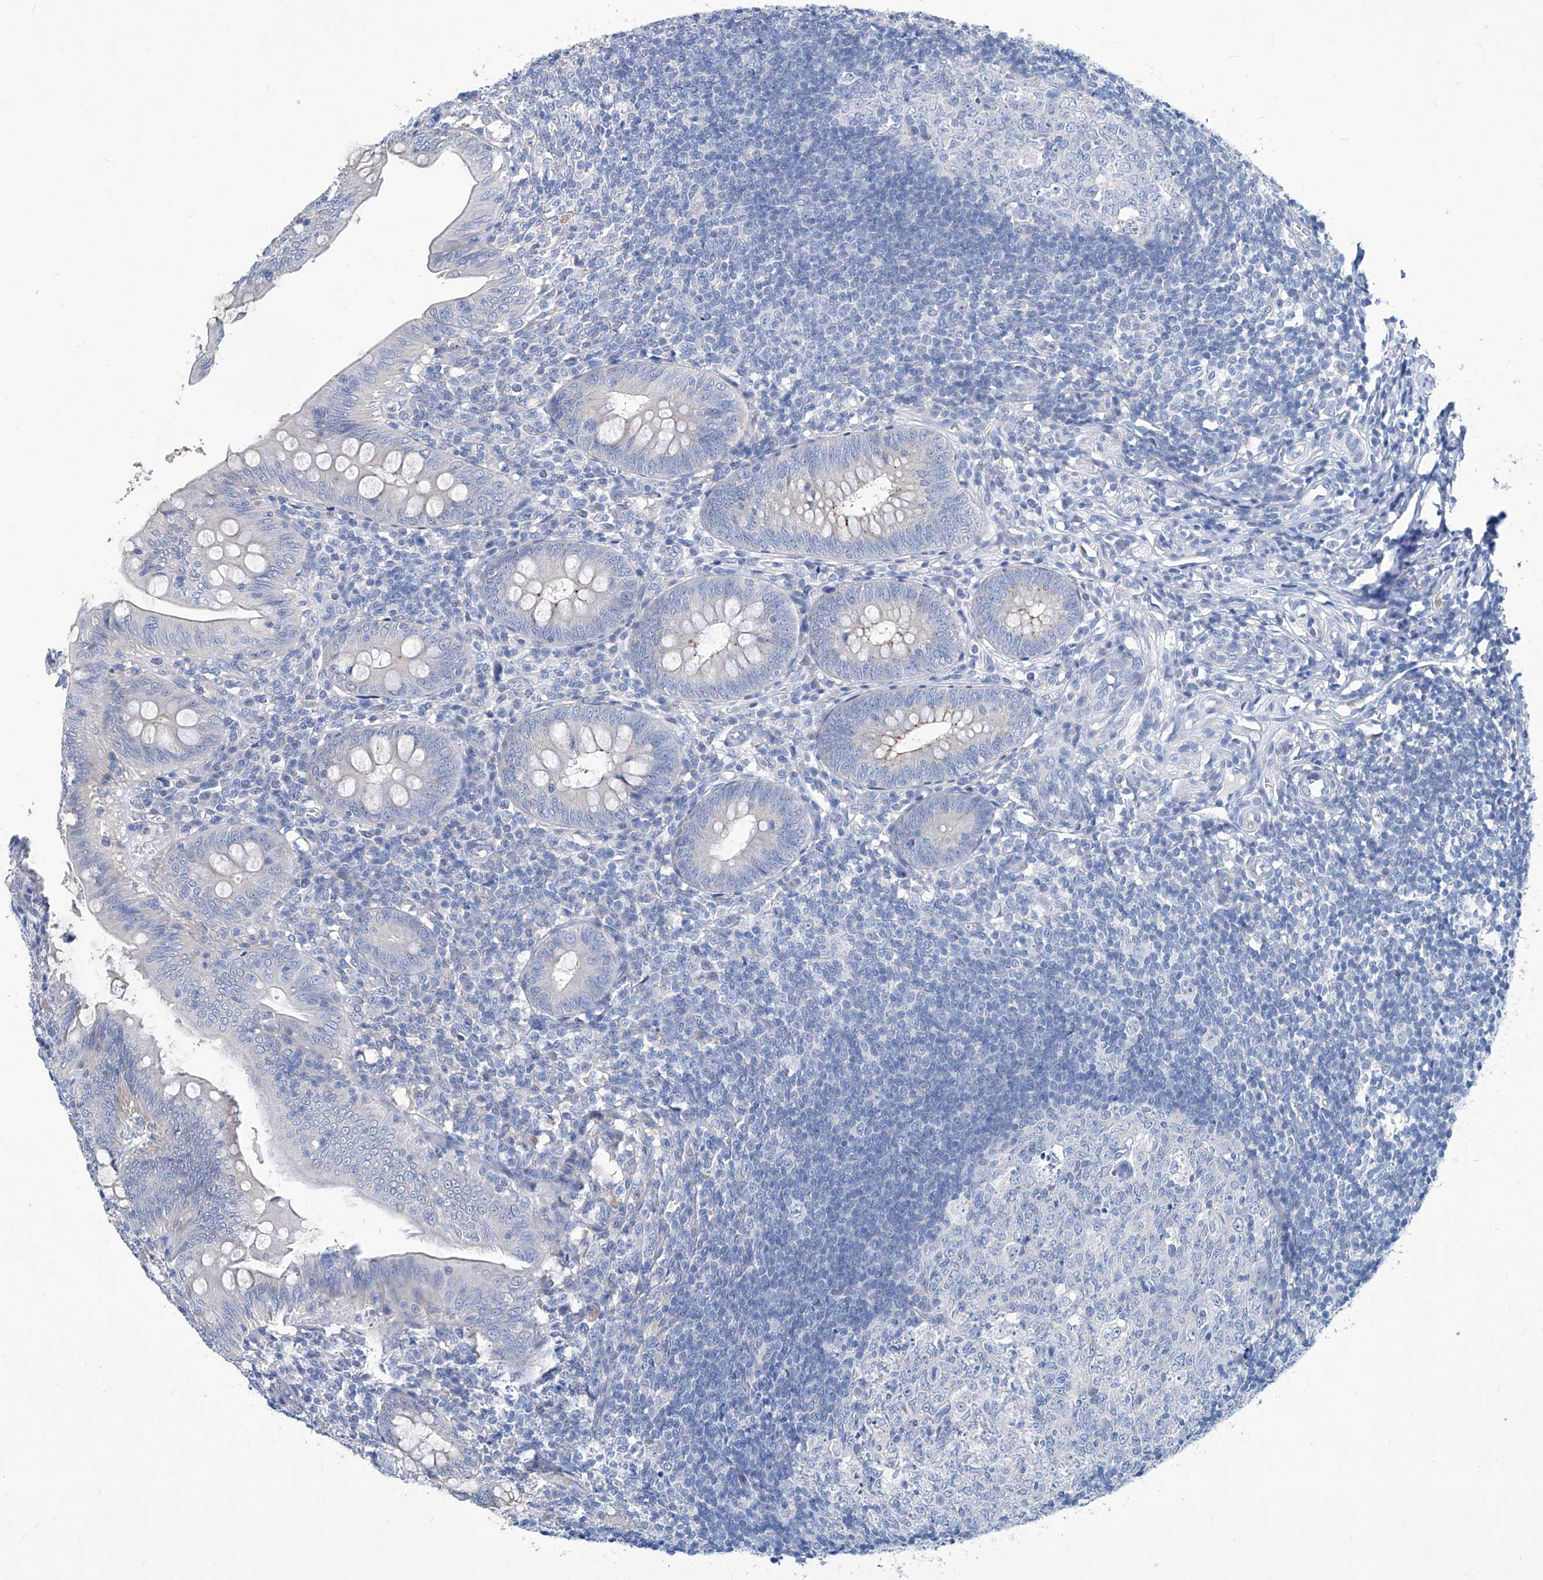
{"staining": {"intensity": "weak", "quantity": "<25%", "location": "cytoplasmic/membranous"}, "tissue": "appendix", "cell_type": "Glandular cells", "image_type": "normal", "snomed": [{"axis": "morphology", "description": "Normal tissue, NOS"}, {"axis": "topography", "description": "Appendix"}], "caption": "The image exhibits no staining of glandular cells in unremarkable appendix. (DAB immunohistochemistry (IHC) with hematoxylin counter stain).", "gene": "ZNF519", "patient": {"sex": "male", "age": 14}}